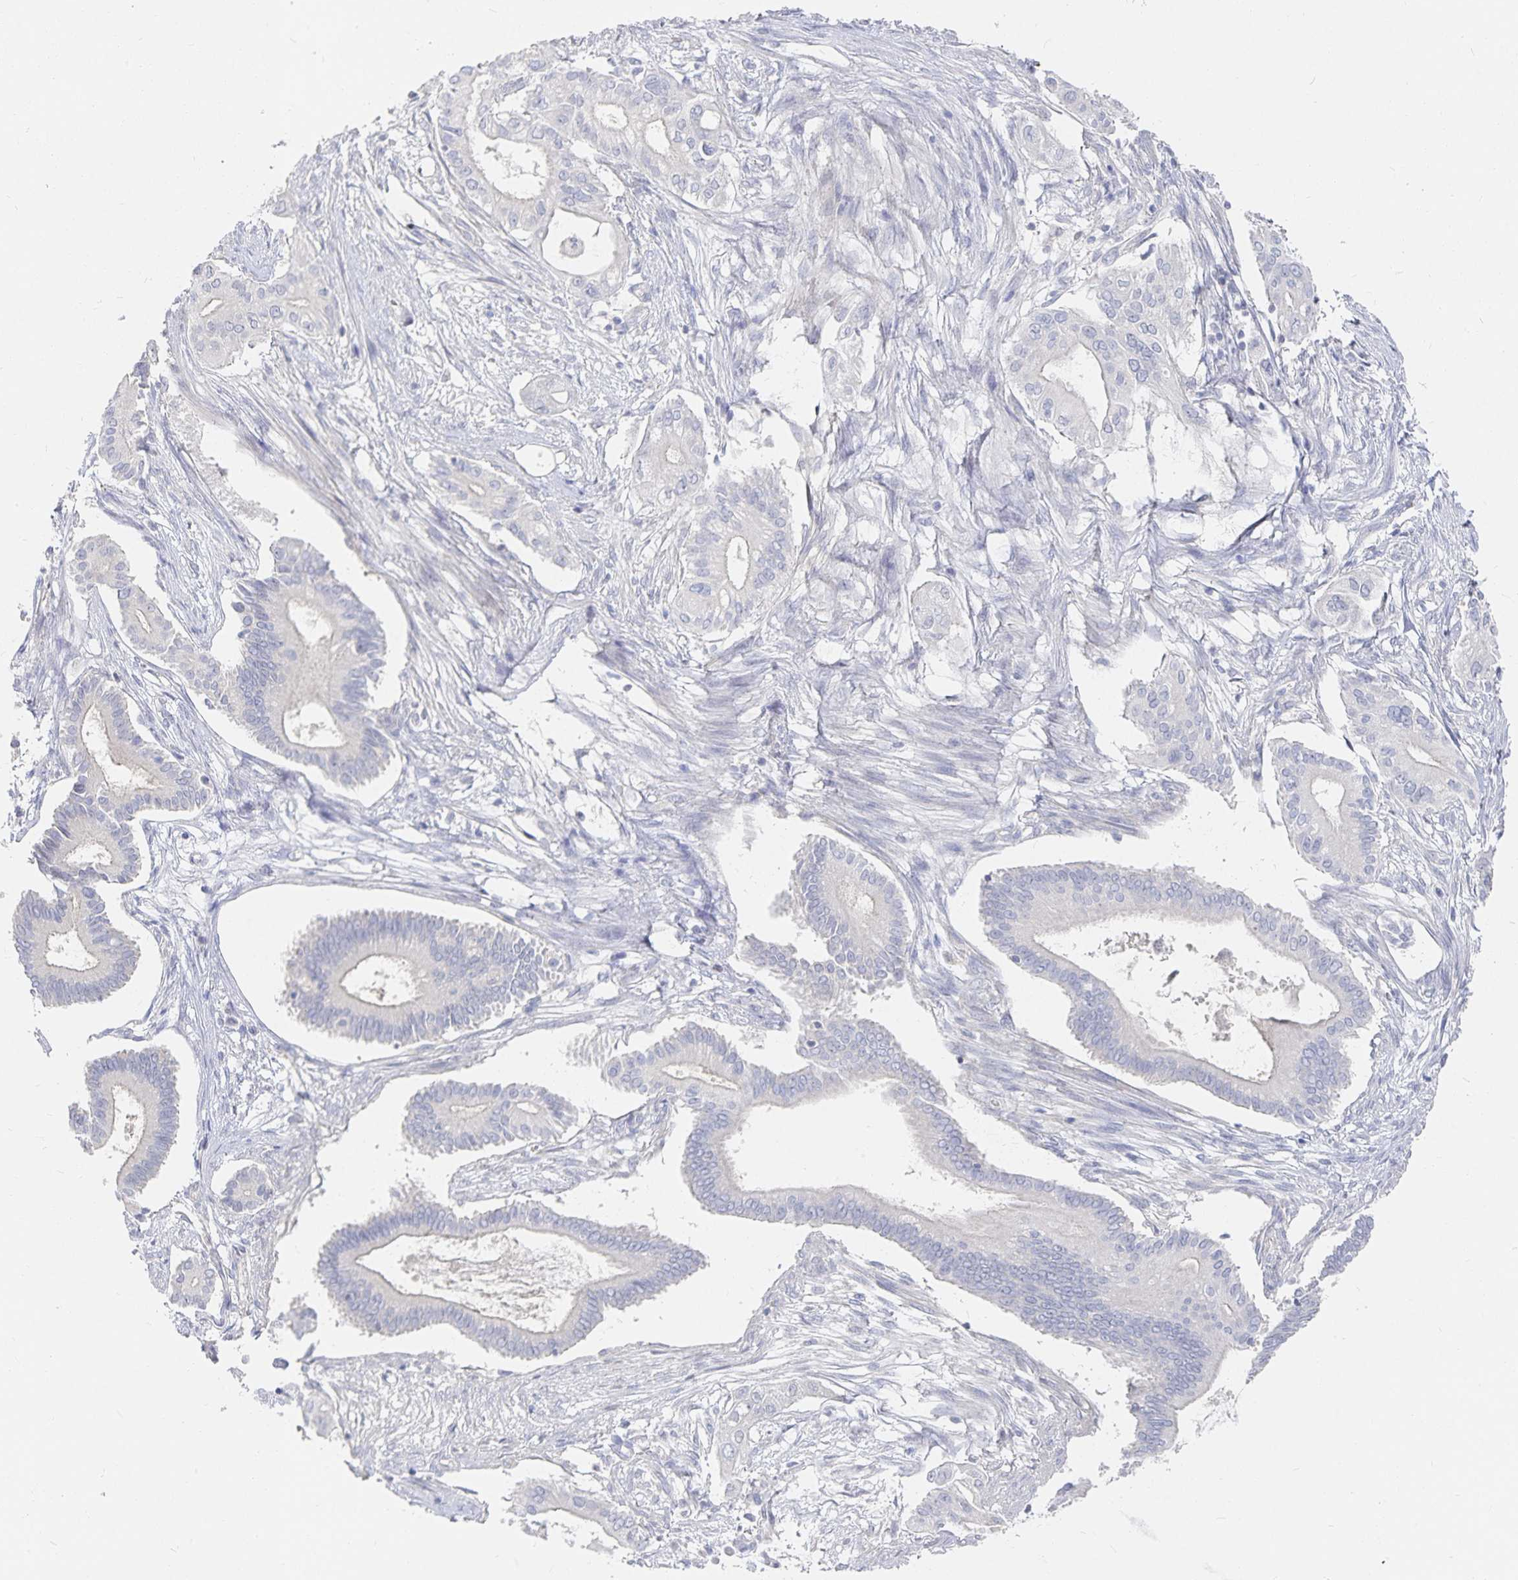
{"staining": {"intensity": "negative", "quantity": "none", "location": "none"}, "tissue": "pancreatic cancer", "cell_type": "Tumor cells", "image_type": "cancer", "snomed": [{"axis": "morphology", "description": "Adenocarcinoma, NOS"}, {"axis": "topography", "description": "Pancreas"}], "caption": "There is no significant expression in tumor cells of adenocarcinoma (pancreatic). (Stains: DAB (3,3'-diaminobenzidine) IHC with hematoxylin counter stain, Microscopy: brightfield microscopy at high magnification).", "gene": "DNAH9", "patient": {"sex": "female", "age": 68}}